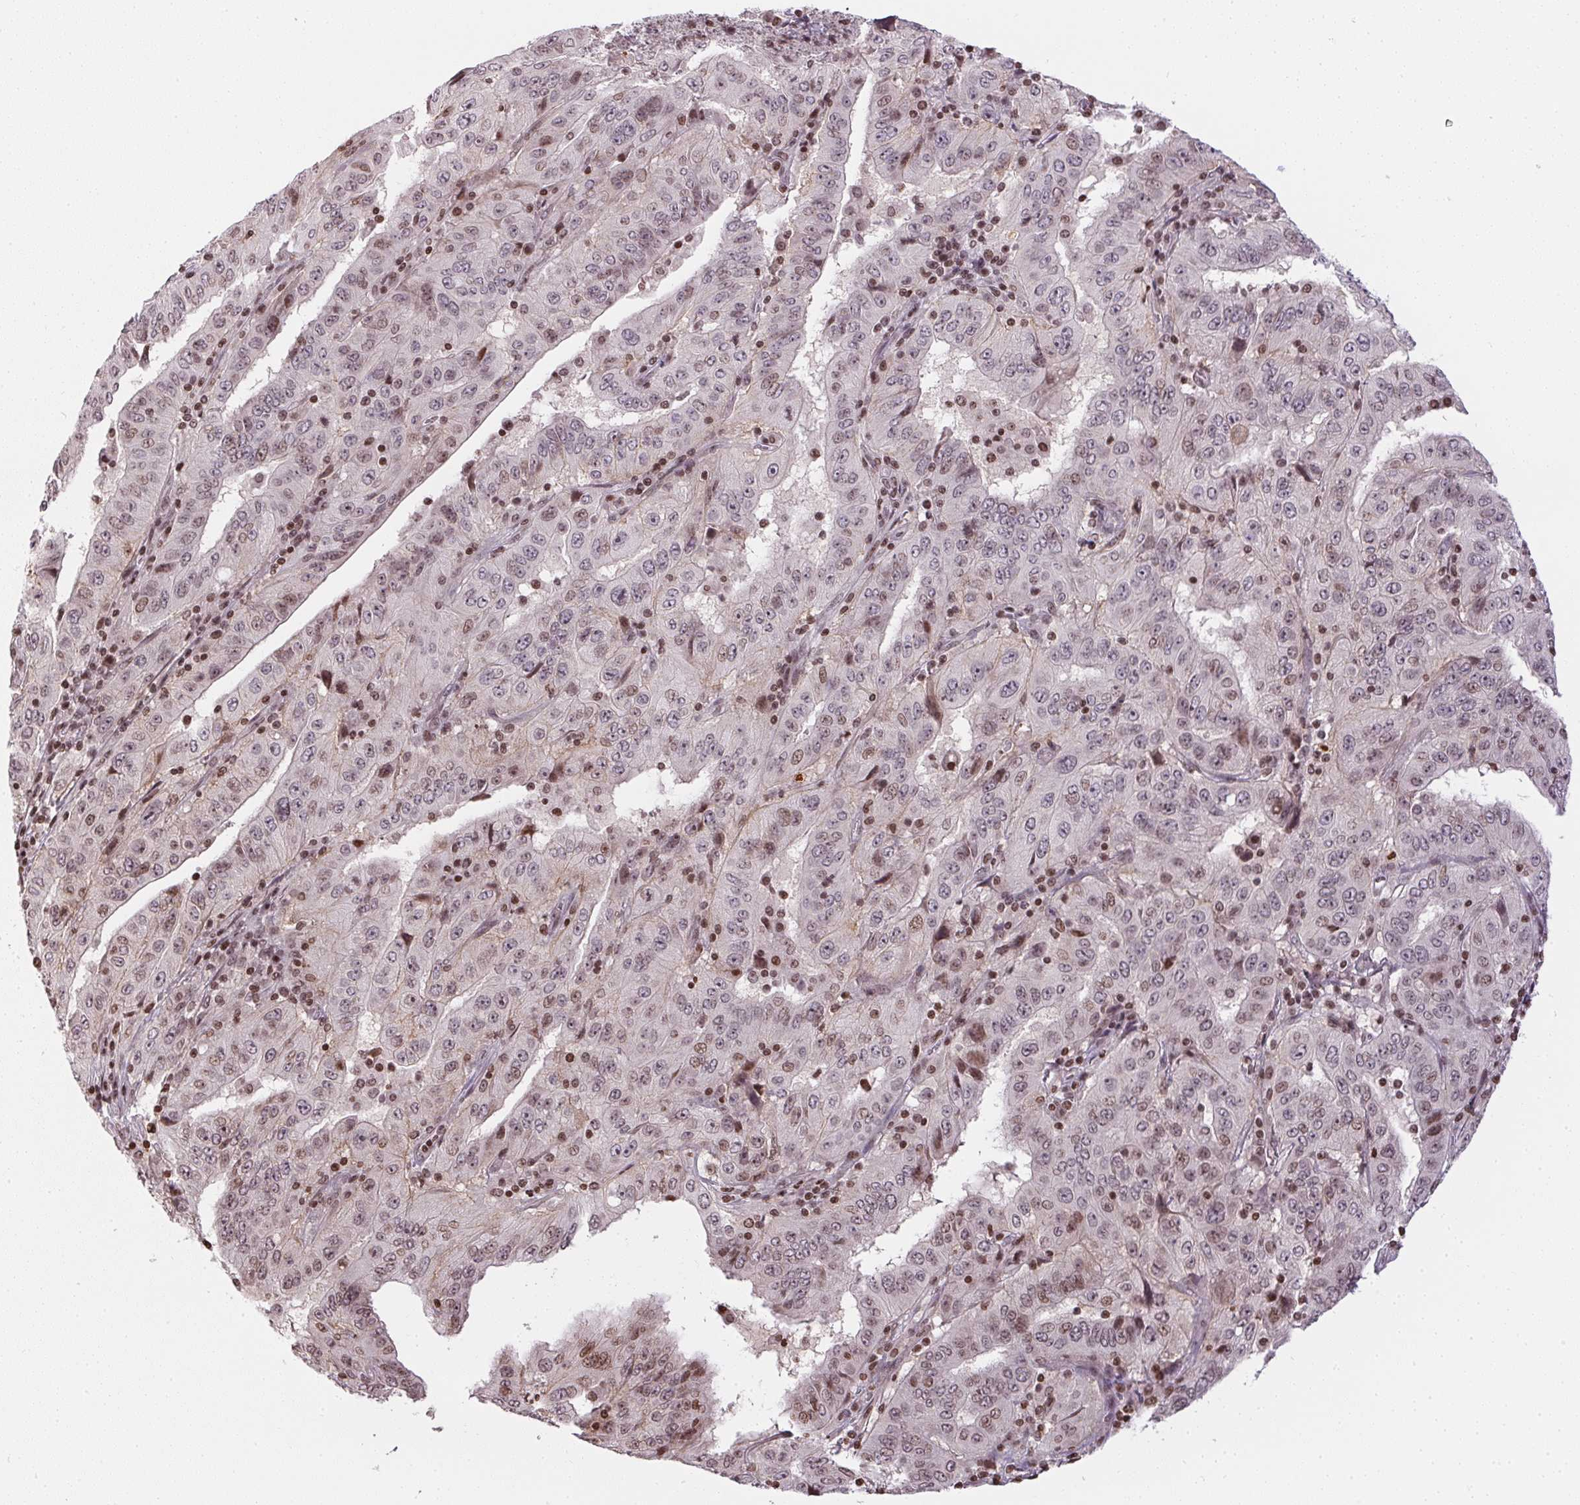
{"staining": {"intensity": "weak", "quantity": "25%-75%", "location": "nuclear"}, "tissue": "pancreatic cancer", "cell_type": "Tumor cells", "image_type": "cancer", "snomed": [{"axis": "morphology", "description": "Adenocarcinoma, NOS"}, {"axis": "topography", "description": "Pancreas"}], "caption": "Immunohistochemistry image of neoplastic tissue: adenocarcinoma (pancreatic) stained using immunohistochemistry shows low levels of weak protein expression localized specifically in the nuclear of tumor cells, appearing as a nuclear brown color.", "gene": "RNF181", "patient": {"sex": "male", "age": 63}}